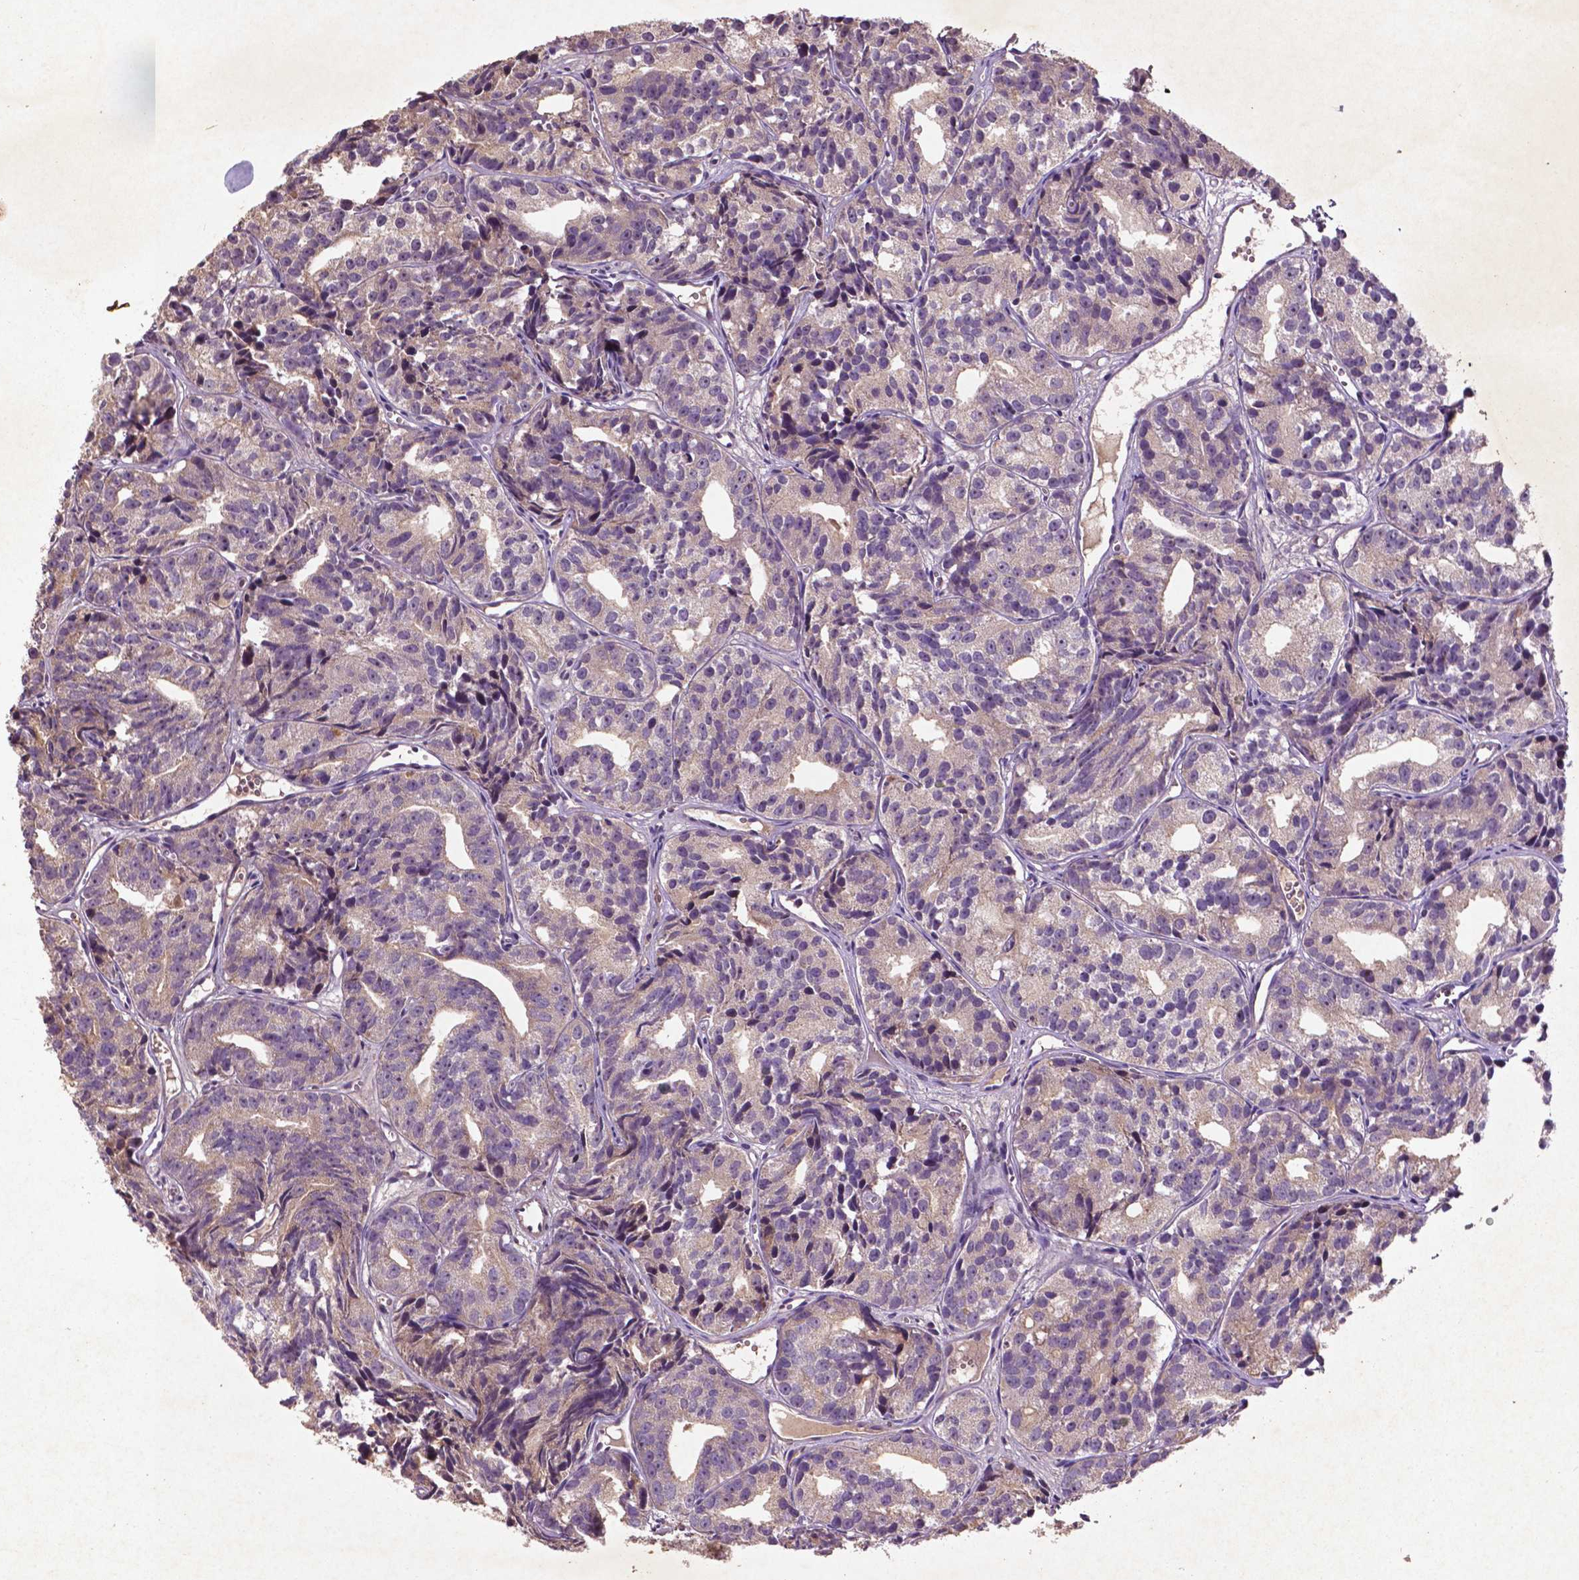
{"staining": {"intensity": "weak", "quantity": ">75%", "location": "cytoplasmic/membranous"}, "tissue": "prostate cancer", "cell_type": "Tumor cells", "image_type": "cancer", "snomed": [{"axis": "morphology", "description": "Adenocarcinoma, High grade"}, {"axis": "topography", "description": "Prostate"}], "caption": "Adenocarcinoma (high-grade) (prostate) tissue displays weak cytoplasmic/membranous positivity in approximately >75% of tumor cells", "gene": "COQ2", "patient": {"sex": "male", "age": 77}}